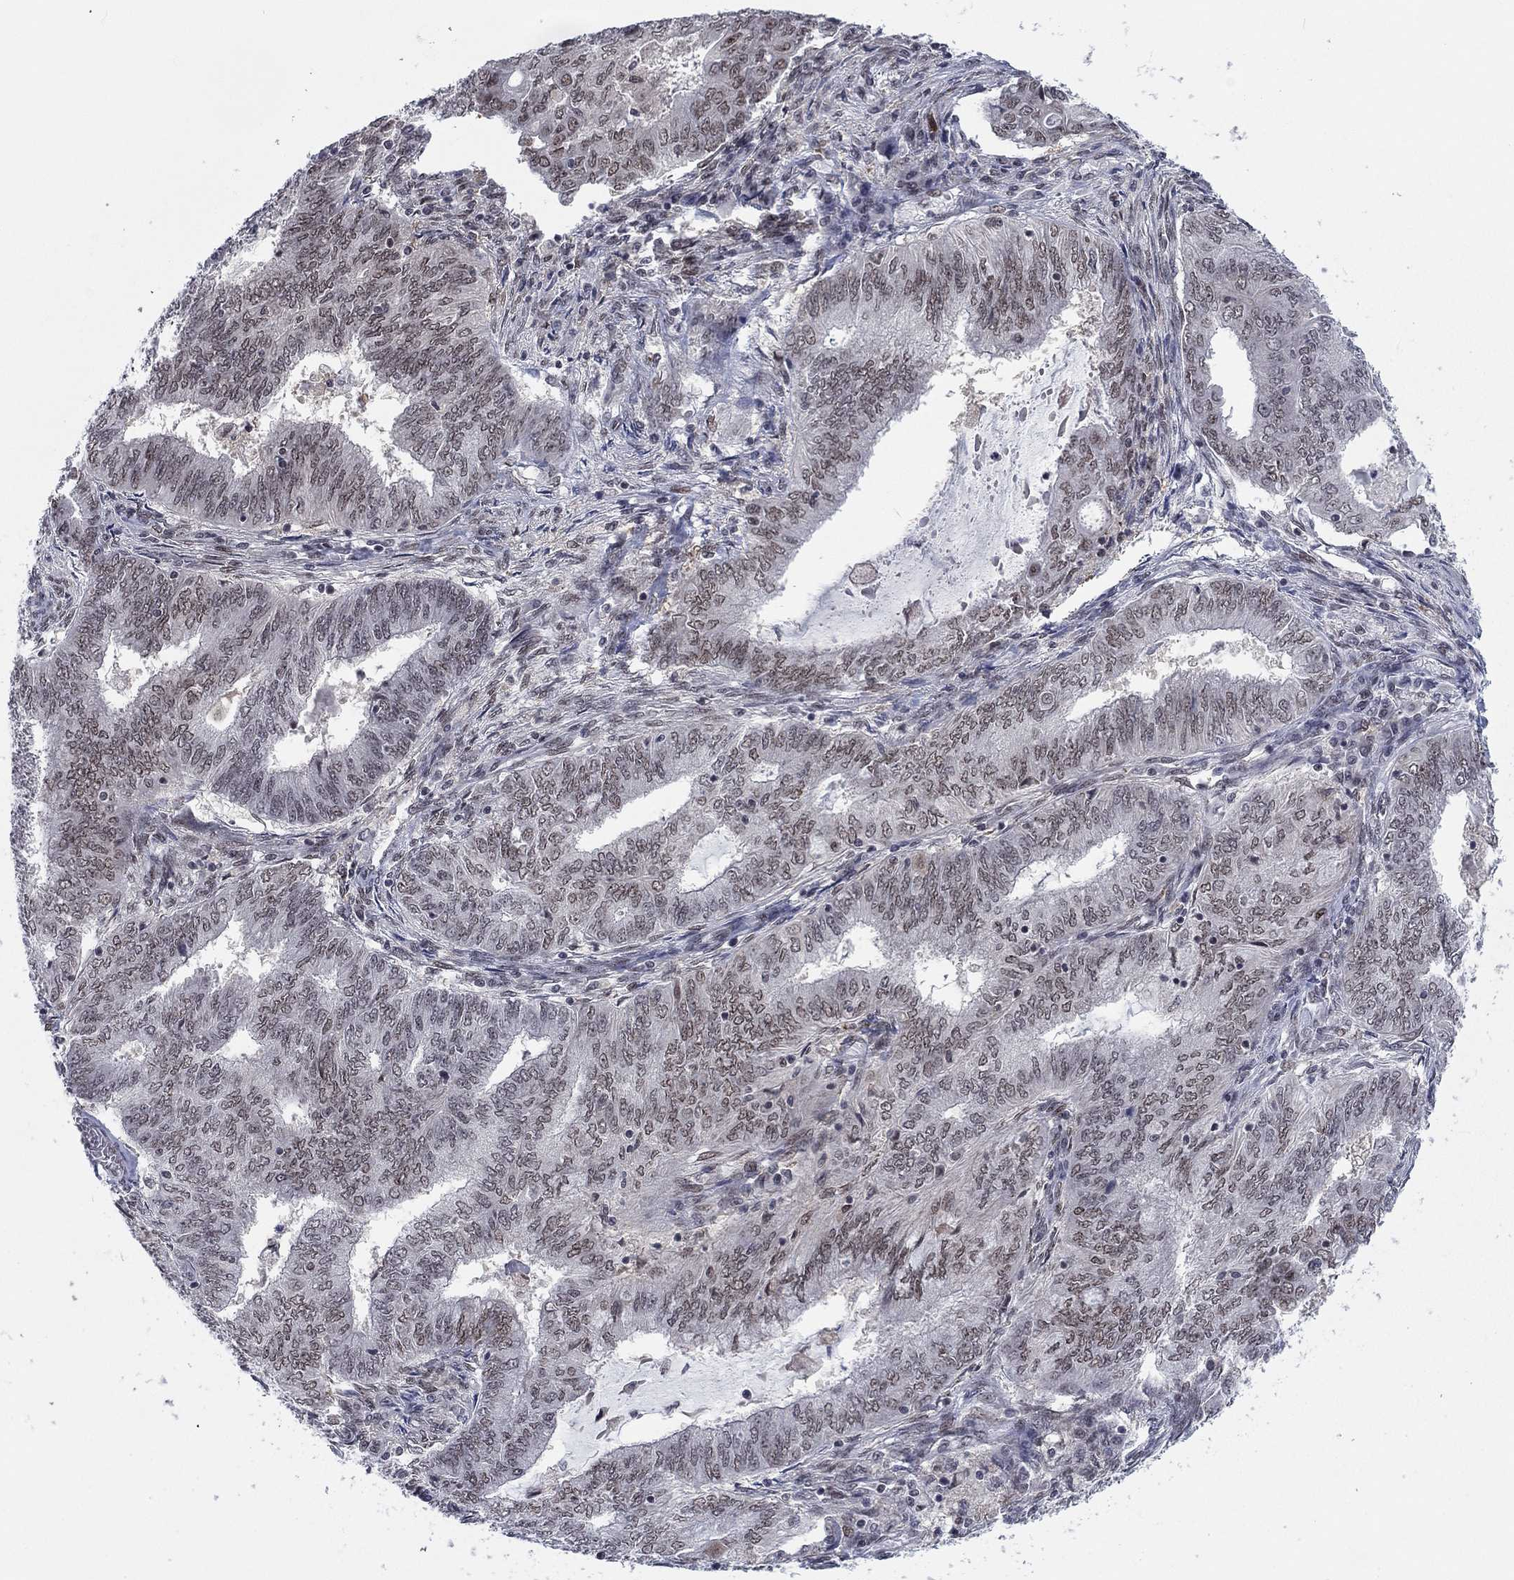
{"staining": {"intensity": "negative", "quantity": "none", "location": "none"}, "tissue": "endometrial cancer", "cell_type": "Tumor cells", "image_type": "cancer", "snomed": [{"axis": "morphology", "description": "Adenocarcinoma, NOS"}, {"axis": "topography", "description": "Endometrium"}], "caption": "Immunohistochemical staining of adenocarcinoma (endometrial) demonstrates no significant positivity in tumor cells.", "gene": "FYTTD1", "patient": {"sex": "female", "age": 62}}